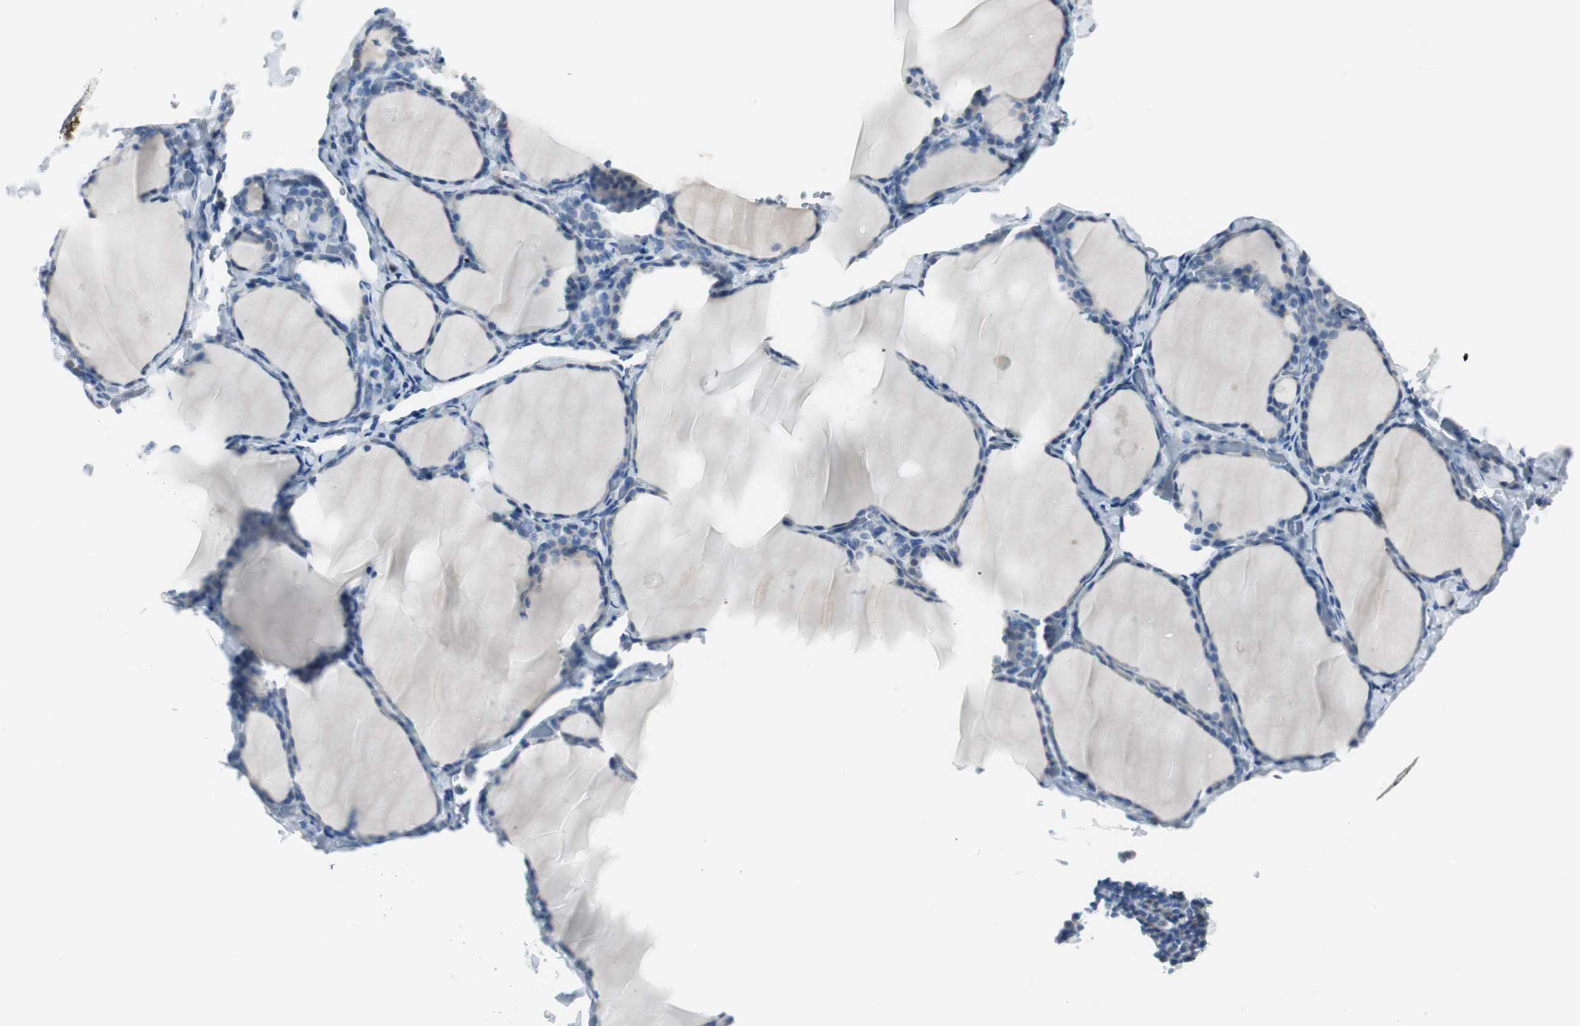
{"staining": {"intensity": "negative", "quantity": "none", "location": "none"}, "tissue": "thyroid gland", "cell_type": "Glandular cells", "image_type": "normal", "snomed": [{"axis": "morphology", "description": "Normal tissue, NOS"}, {"axis": "morphology", "description": "Papillary adenocarcinoma, NOS"}, {"axis": "topography", "description": "Thyroid gland"}], "caption": "Immunohistochemical staining of normal thyroid gland displays no significant positivity in glandular cells. (Brightfield microscopy of DAB (3,3'-diaminobenzidine) immunohistochemistry at high magnification).", "gene": "DLG4", "patient": {"sex": "female", "age": 30}}